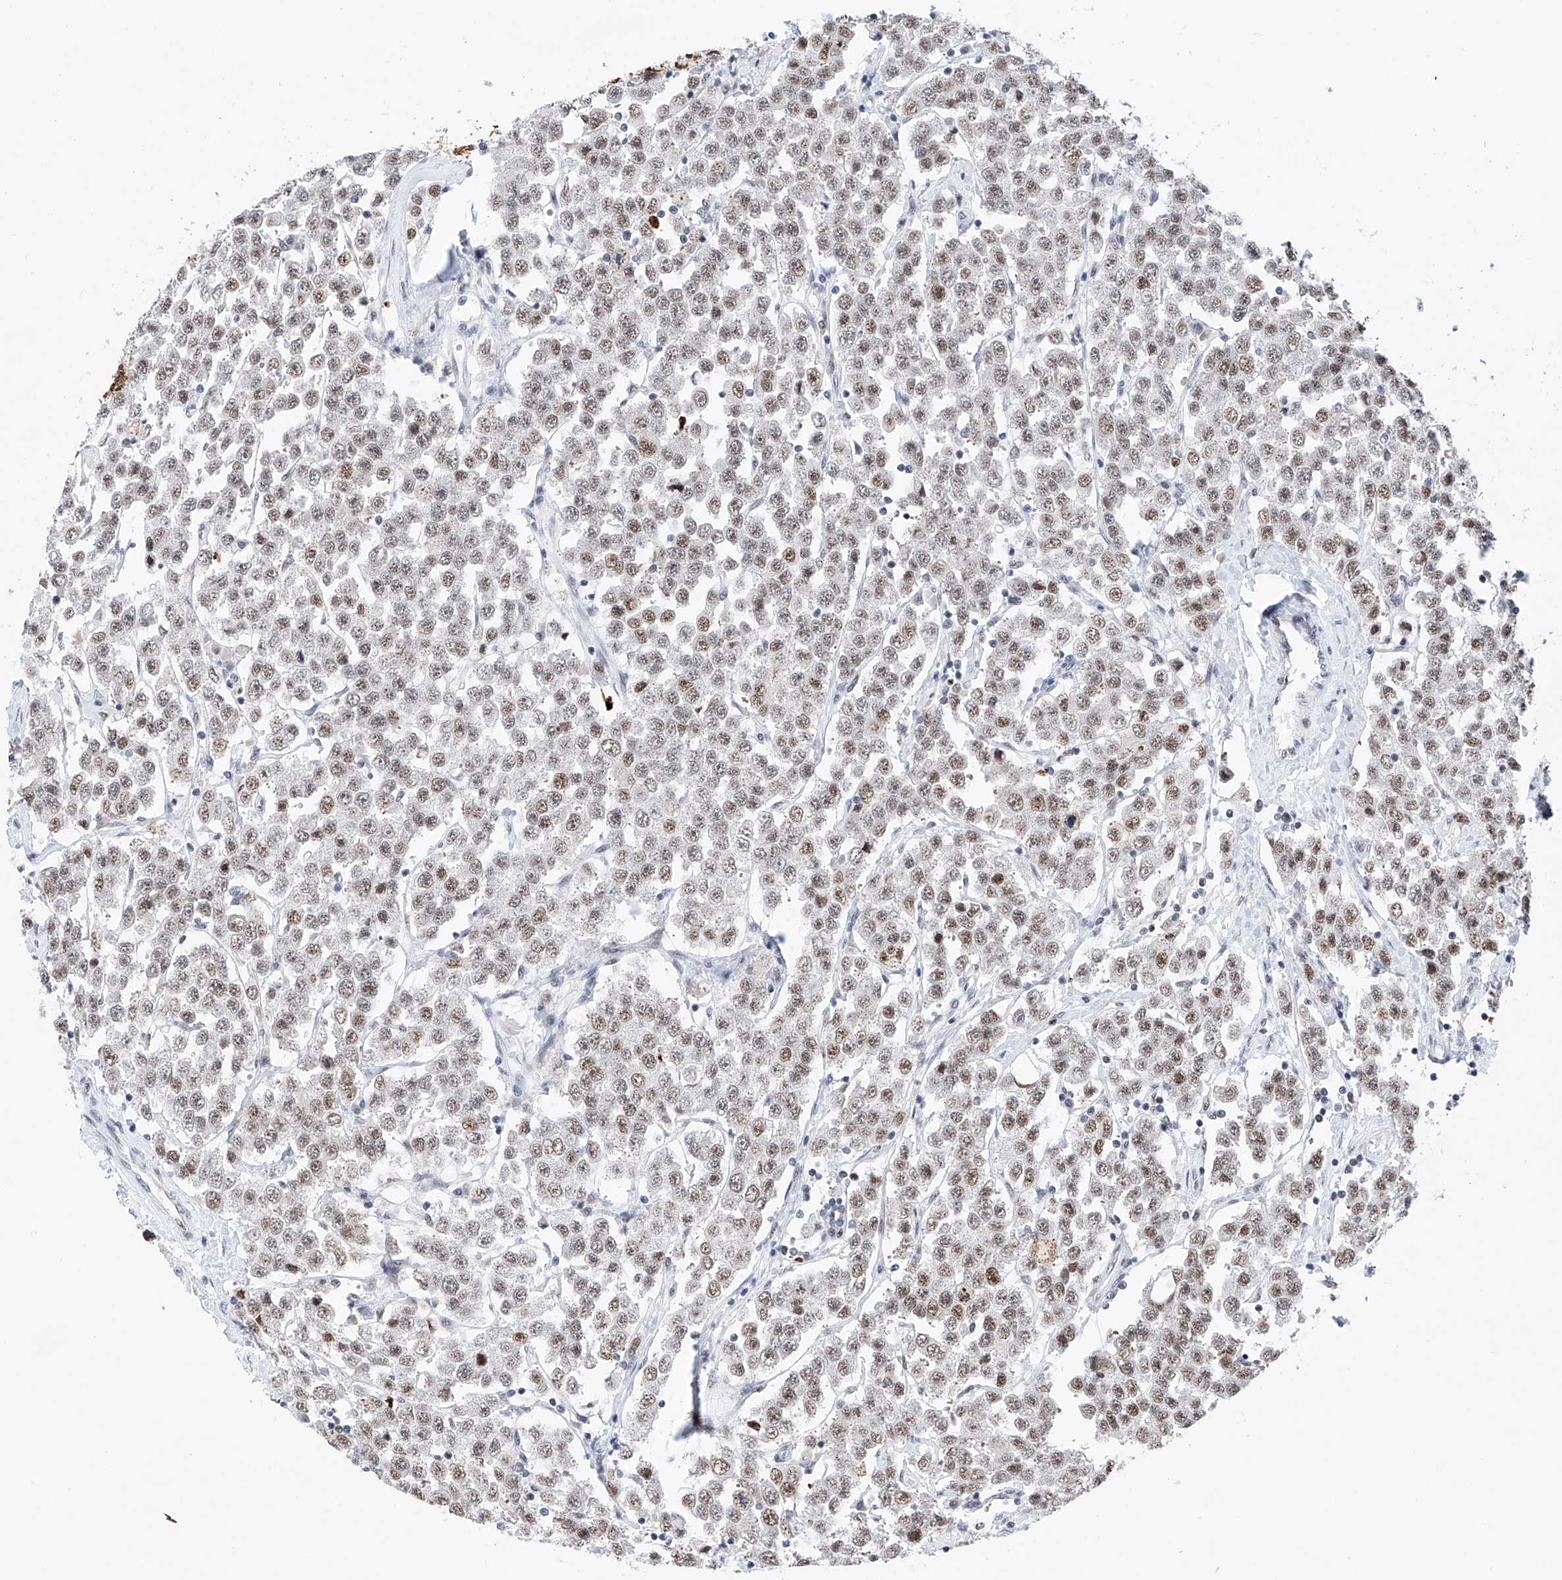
{"staining": {"intensity": "strong", "quantity": "25%-75%", "location": "nuclear"}, "tissue": "testis cancer", "cell_type": "Tumor cells", "image_type": "cancer", "snomed": [{"axis": "morphology", "description": "Seminoma, NOS"}, {"axis": "topography", "description": "Testis"}], "caption": "The histopathology image displays a brown stain indicating the presence of a protein in the nuclear of tumor cells in testis cancer.", "gene": "SRSF6", "patient": {"sex": "male", "age": 28}}